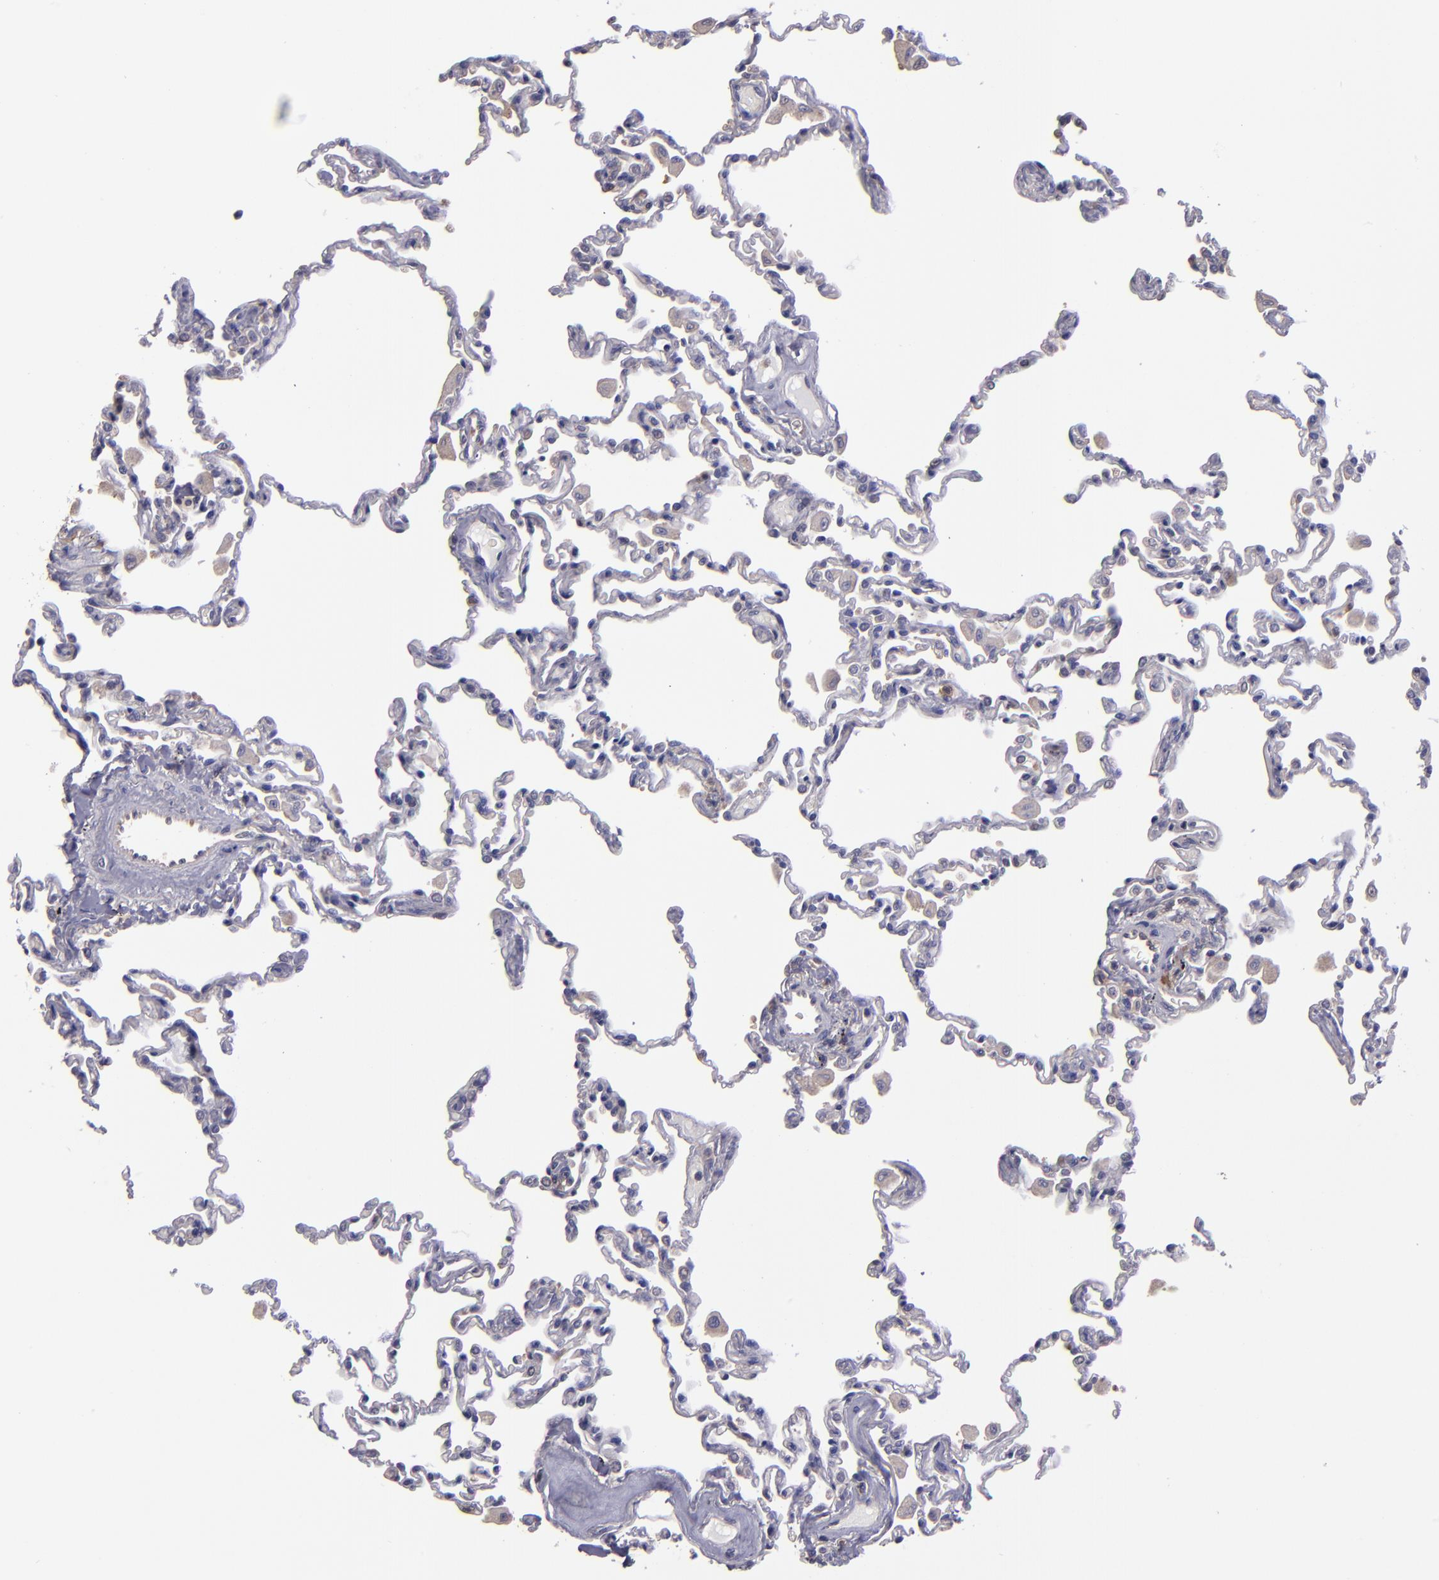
{"staining": {"intensity": "weak", "quantity": "25%-75%", "location": "cytoplasmic/membranous"}, "tissue": "lung", "cell_type": "Alveolar cells", "image_type": "normal", "snomed": [{"axis": "morphology", "description": "Normal tissue, NOS"}, {"axis": "topography", "description": "Lung"}], "caption": "A histopathology image of lung stained for a protein reveals weak cytoplasmic/membranous brown staining in alveolar cells. The protein of interest is shown in brown color, while the nuclei are stained blue.", "gene": "CARS1", "patient": {"sex": "male", "age": 59}}